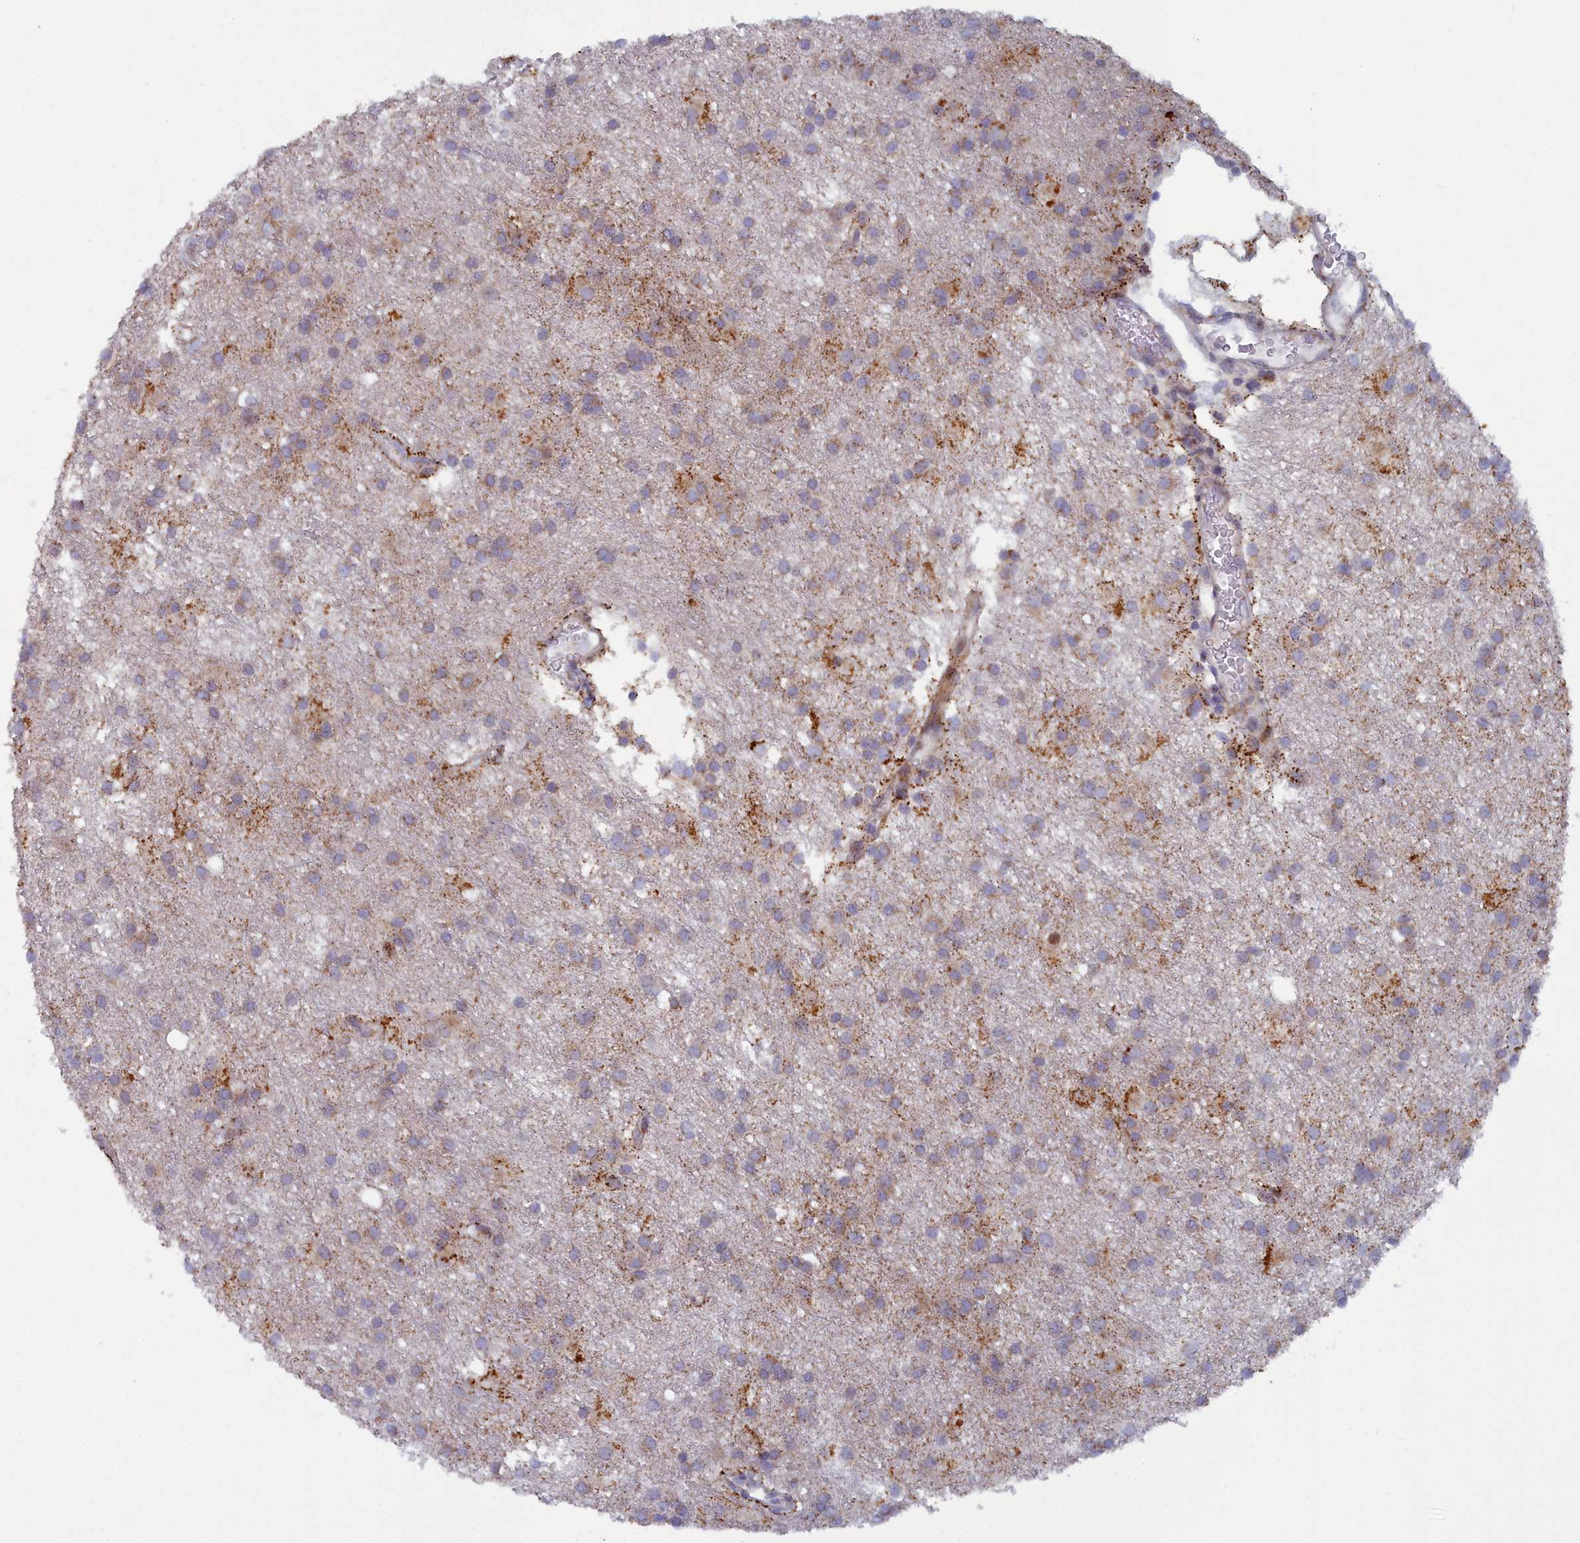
{"staining": {"intensity": "moderate", "quantity": "<25%", "location": "cytoplasmic/membranous"}, "tissue": "glioma", "cell_type": "Tumor cells", "image_type": "cancer", "snomed": [{"axis": "morphology", "description": "Glioma, malignant, High grade"}, {"axis": "topography", "description": "Brain"}], "caption": "Malignant high-grade glioma stained for a protein (brown) reveals moderate cytoplasmic/membranous positive expression in approximately <25% of tumor cells.", "gene": "B9D2", "patient": {"sex": "male", "age": 77}}